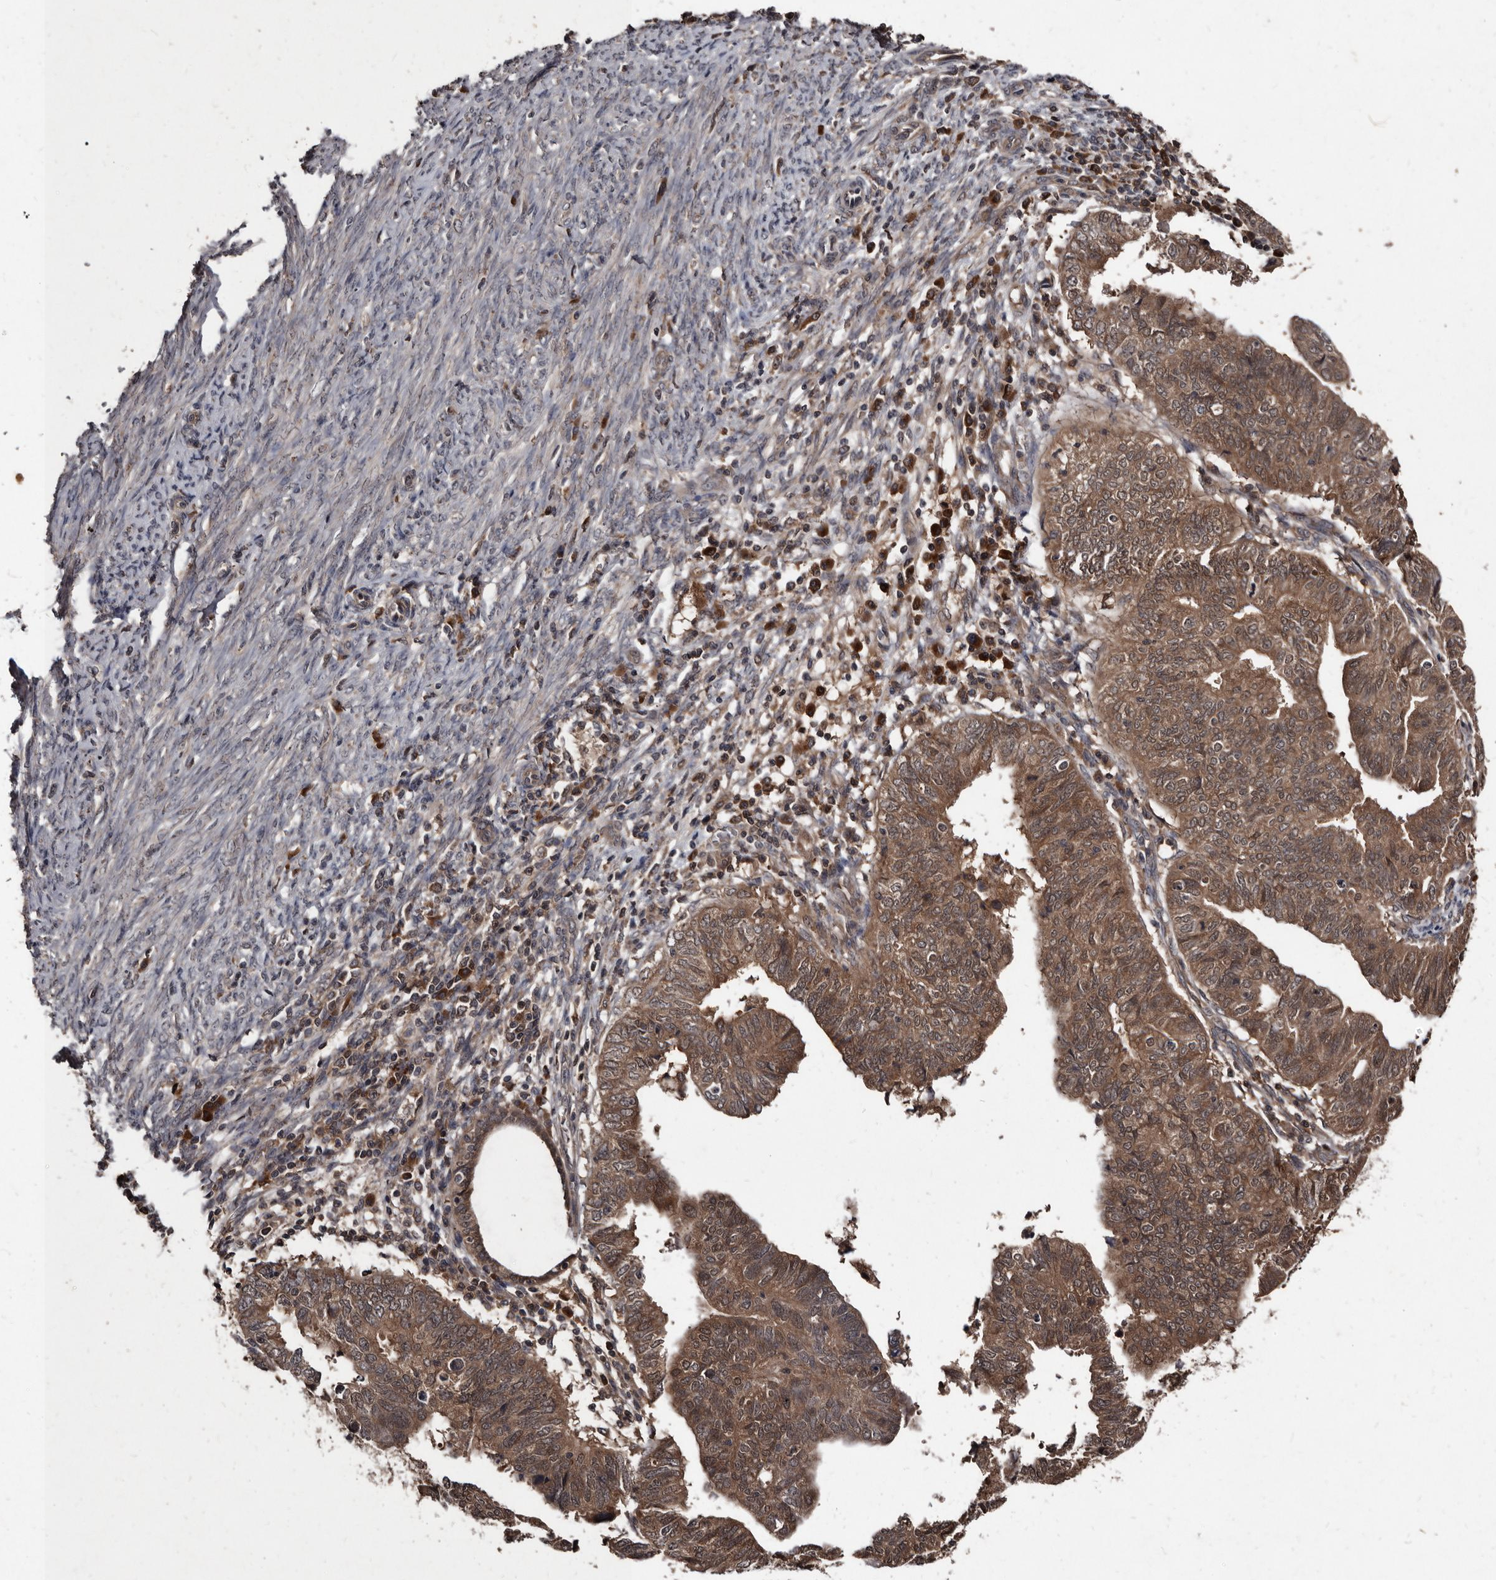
{"staining": {"intensity": "moderate", "quantity": ">75%", "location": "cytoplasmic/membranous"}, "tissue": "endometrial cancer", "cell_type": "Tumor cells", "image_type": "cancer", "snomed": [{"axis": "morphology", "description": "Adenocarcinoma, NOS"}, {"axis": "topography", "description": "Uterus"}], "caption": "Immunohistochemistry histopathology image of neoplastic tissue: human endometrial cancer stained using immunohistochemistry exhibits medium levels of moderate protein expression localized specifically in the cytoplasmic/membranous of tumor cells, appearing as a cytoplasmic/membranous brown color.", "gene": "PMVK", "patient": {"sex": "female", "age": 77}}